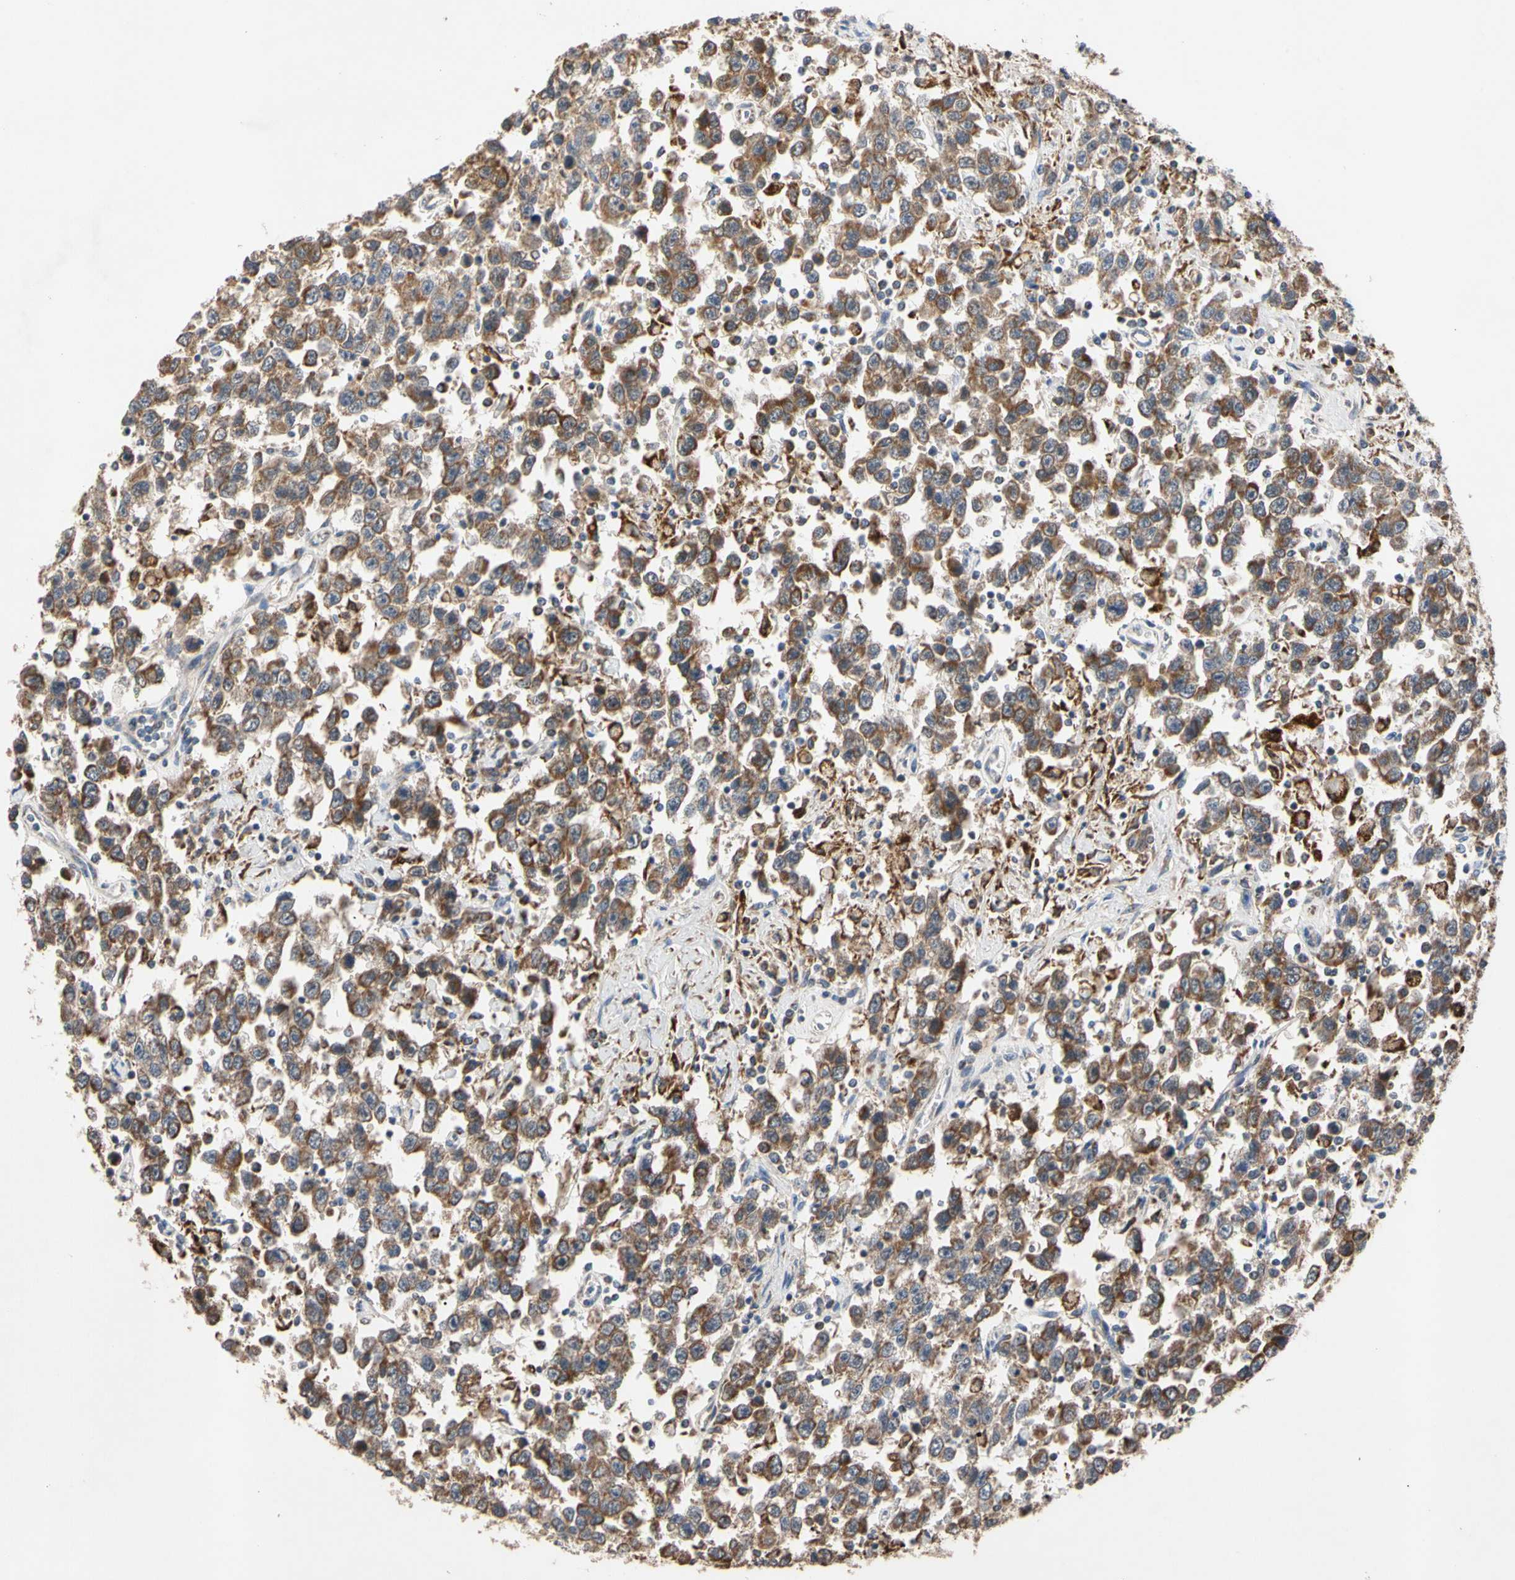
{"staining": {"intensity": "moderate", "quantity": ">75%", "location": "cytoplasmic/membranous"}, "tissue": "testis cancer", "cell_type": "Tumor cells", "image_type": "cancer", "snomed": [{"axis": "morphology", "description": "Seminoma, NOS"}, {"axis": "topography", "description": "Testis"}], "caption": "This is a micrograph of immunohistochemistry staining of testis cancer, which shows moderate staining in the cytoplasmic/membranous of tumor cells.", "gene": "GPD2", "patient": {"sex": "male", "age": 41}}